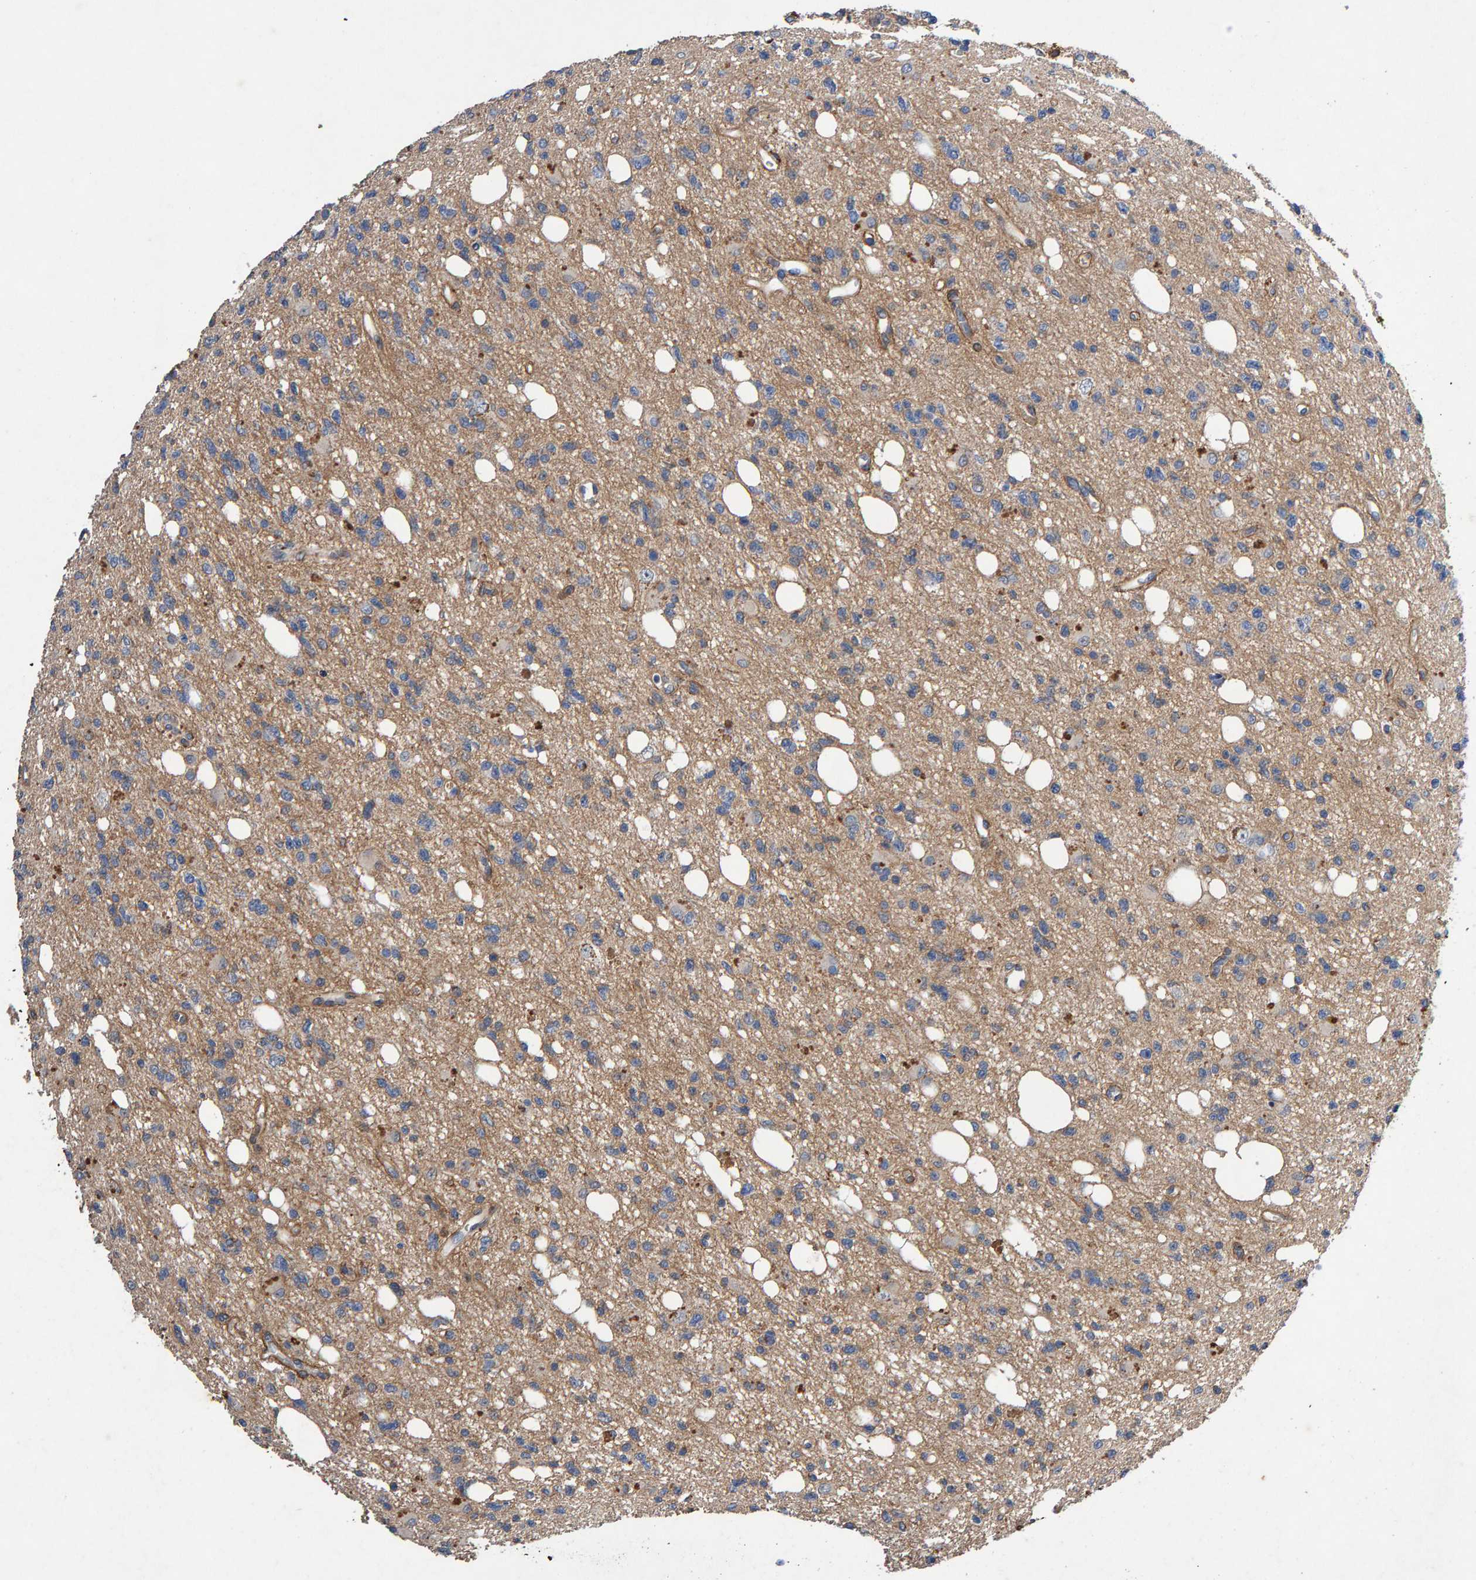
{"staining": {"intensity": "weak", "quantity": "<25%", "location": "cytoplasmic/membranous"}, "tissue": "glioma", "cell_type": "Tumor cells", "image_type": "cancer", "snomed": [{"axis": "morphology", "description": "Glioma, malignant, High grade"}, {"axis": "topography", "description": "Brain"}], "caption": "Glioma stained for a protein using immunohistochemistry shows no expression tumor cells.", "gene": "EFR3A", "patient": {"sex": "female", "age": 62}}